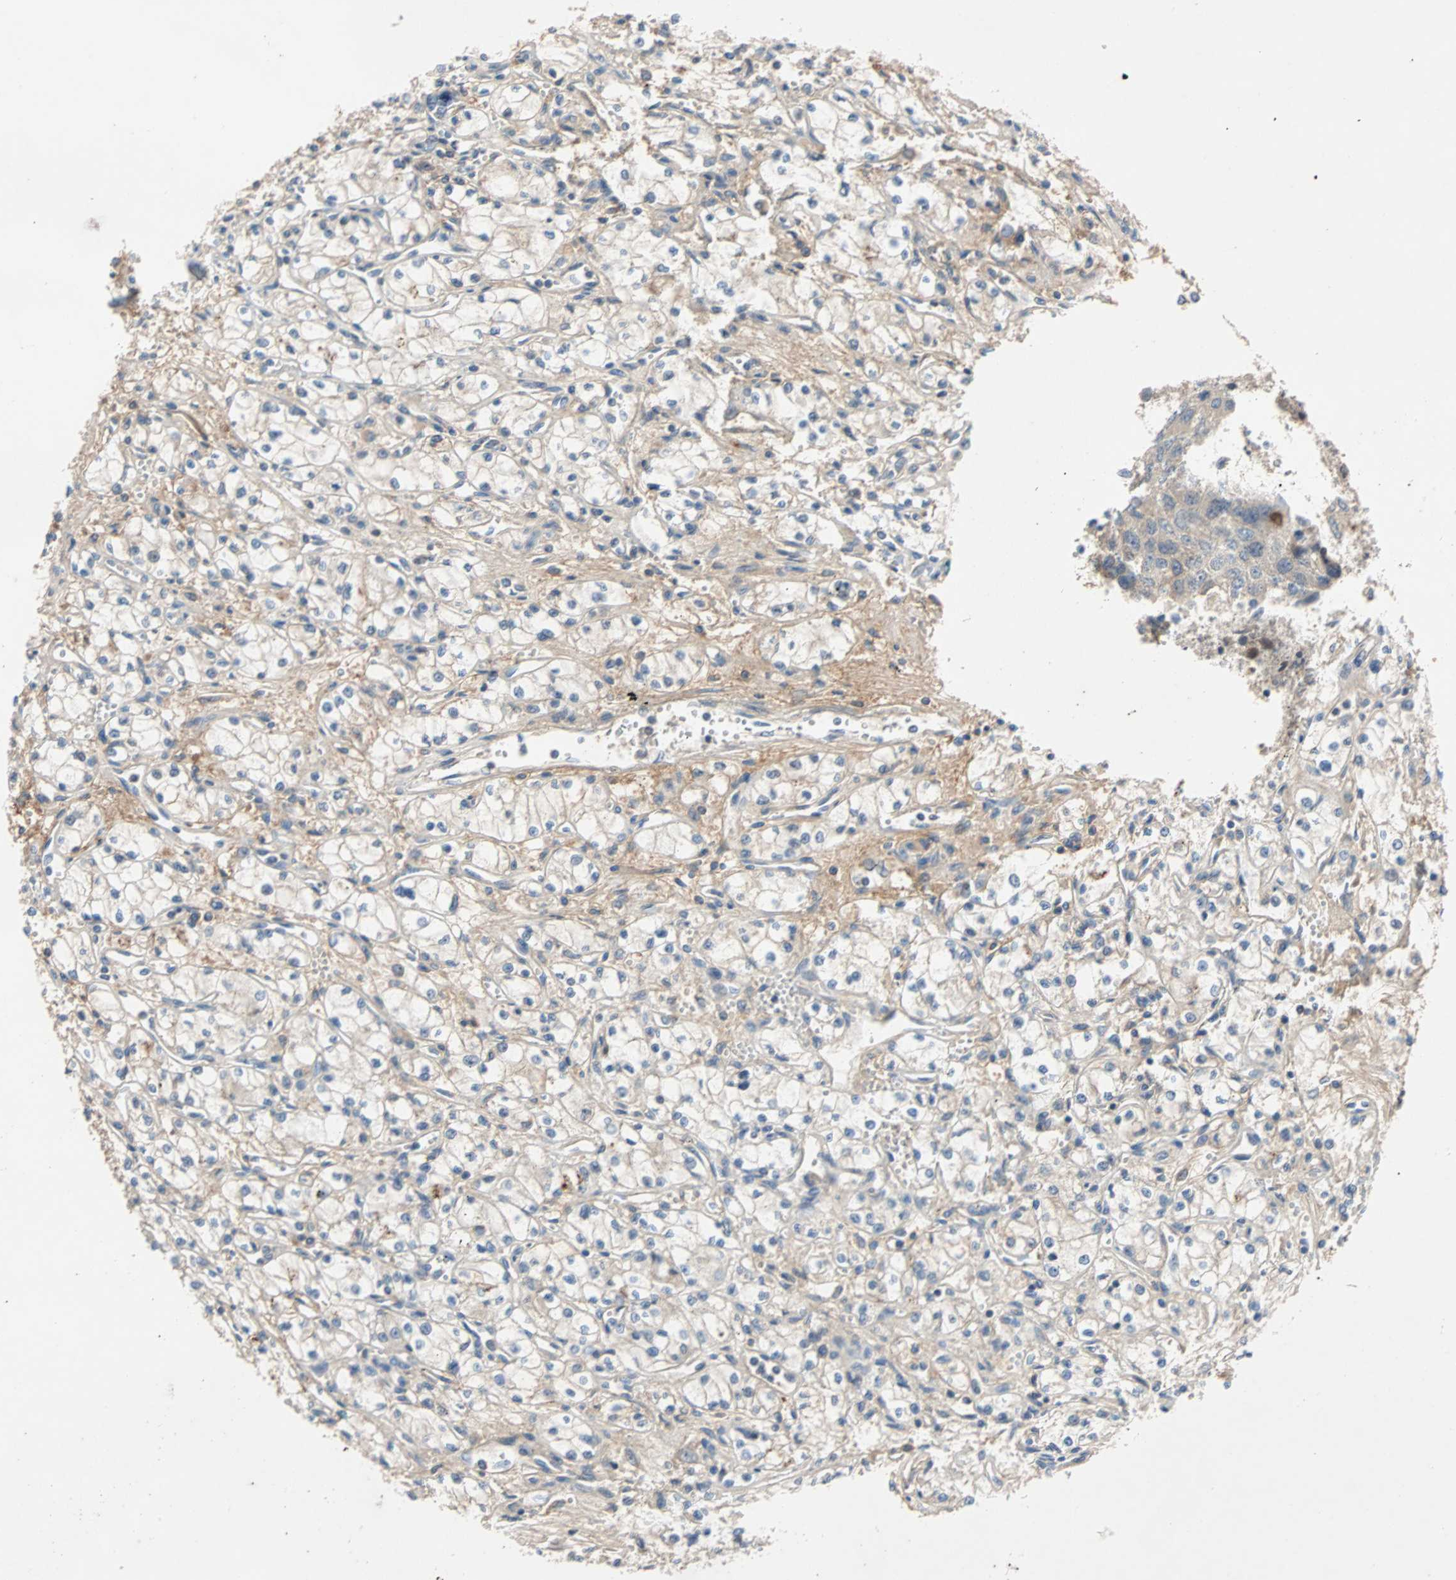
{"staining": {"intensity": "negative", "quantity": "none", "location": "none"}, "tissue": "renal cancer", "cell_type": "Tumor cells", "image_type": "cancer", "snomed": [{"axis": "morphology", "description": "Normal tissue, NOS"}, {"axis": "morphology", "description": "Adenocarcinoma, NOS"}, {"axis": "topography", "description": "Kidney"}], "caption": "Immunohistochemistry of human renal adenocarcinoma demonstrates no staining in tumor cells. The staining was performed using DAB to visualize the protein expression in brown, while the nuclei were stained in blue with hematoxylin (Magnification: 20x).", "gene": "MAP4K1", "patient": {"sex": "male", "age": 59}}